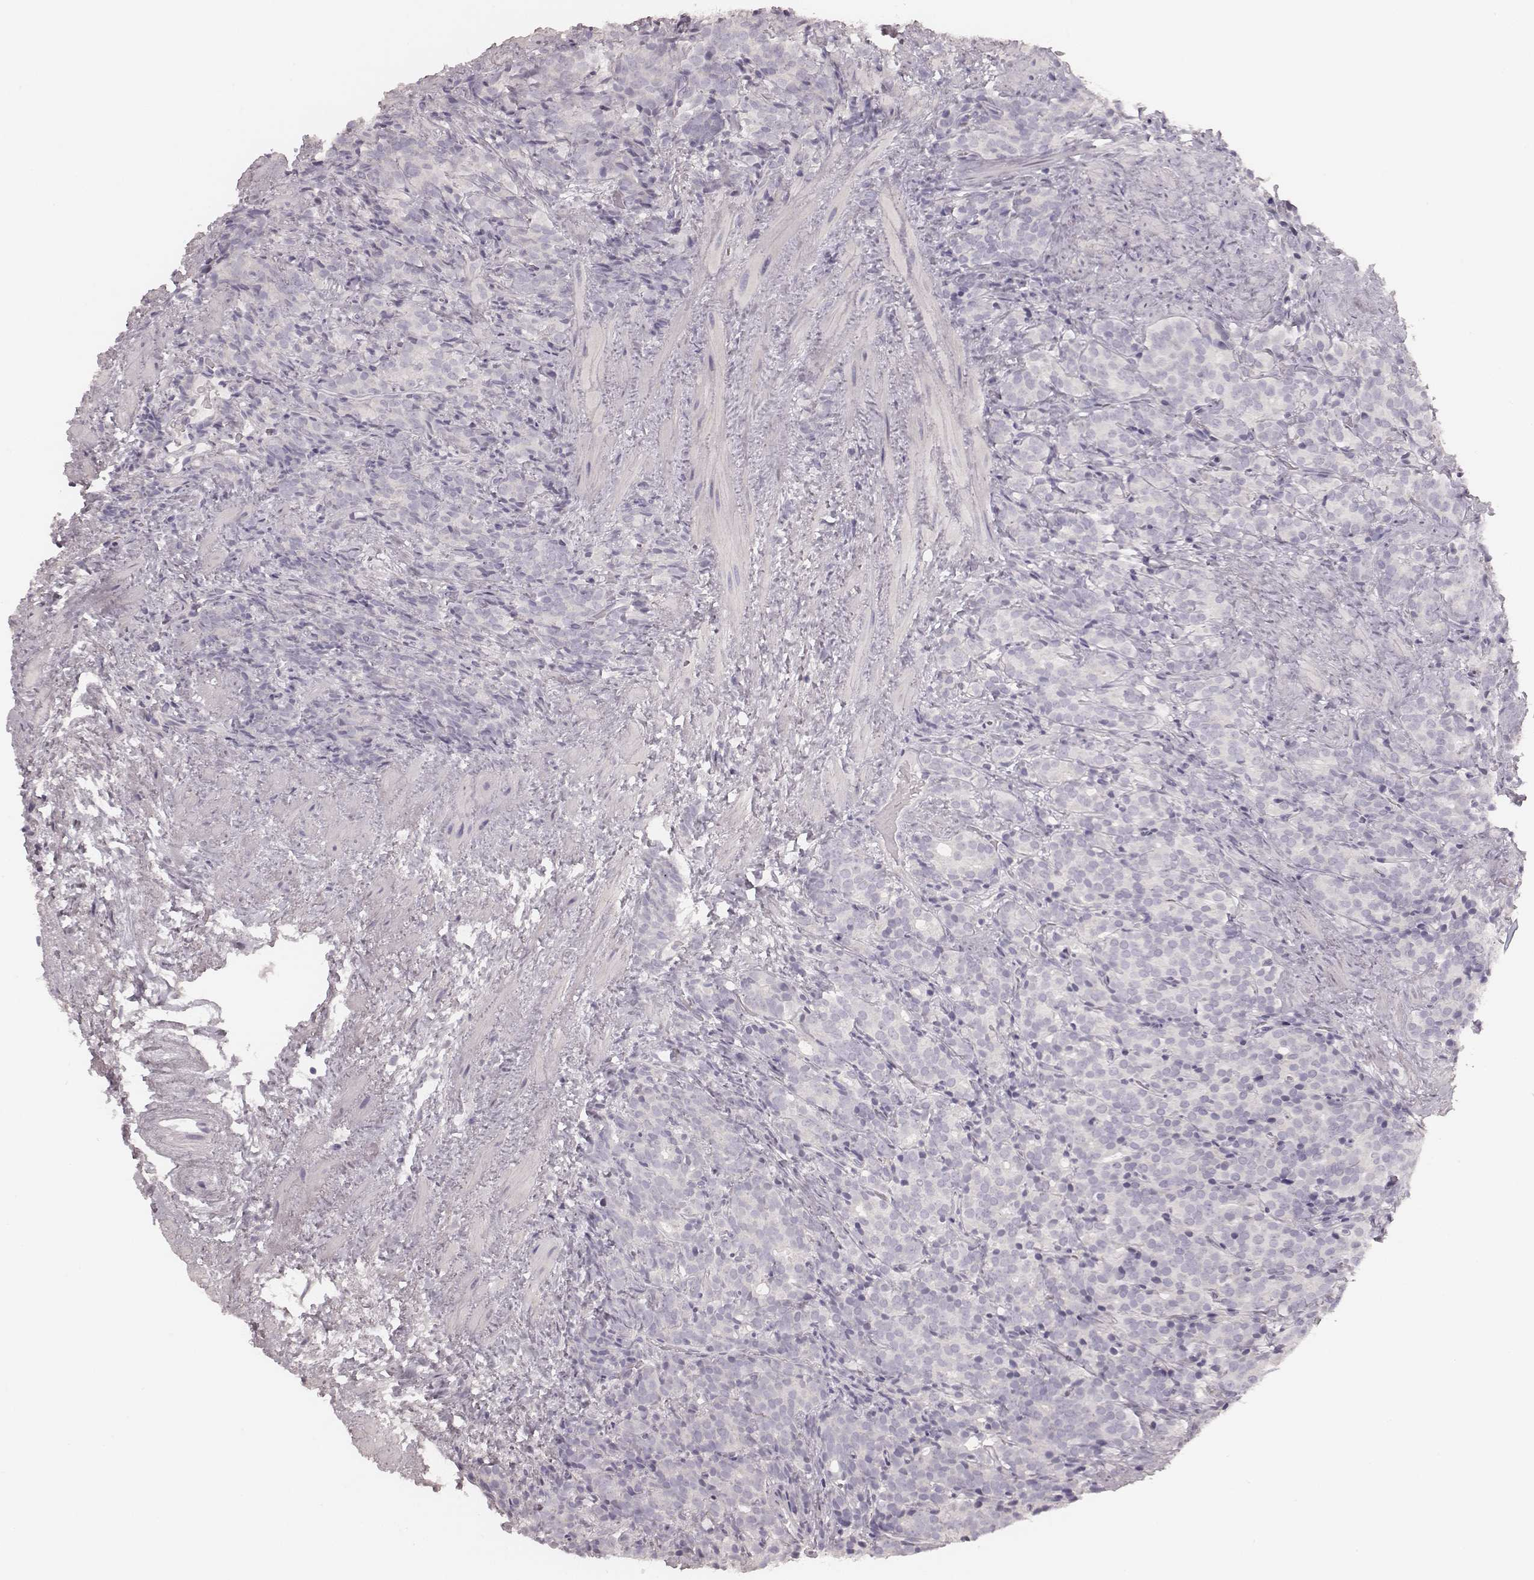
{"staining": {"intensity": "negative", "quantity": "none", "location": "none"}, "tissue": "prostate cancer", "cell_type": "Tumor cells", "image_type": "cancer", "snomed": [{"axis": "morphology", "description": "Adenocarcinoma, High grade"}, {"axis": "topography", "description": "Prostate"}], "caption": "High magnification brightfield microscopy of prostate cancer stained with DAB (brown) and counterstained with hematoxylin (blue): tumor cells show no significant staining.", "gene": "ZP4", "patient": {"sex": "male", "age": 84}}